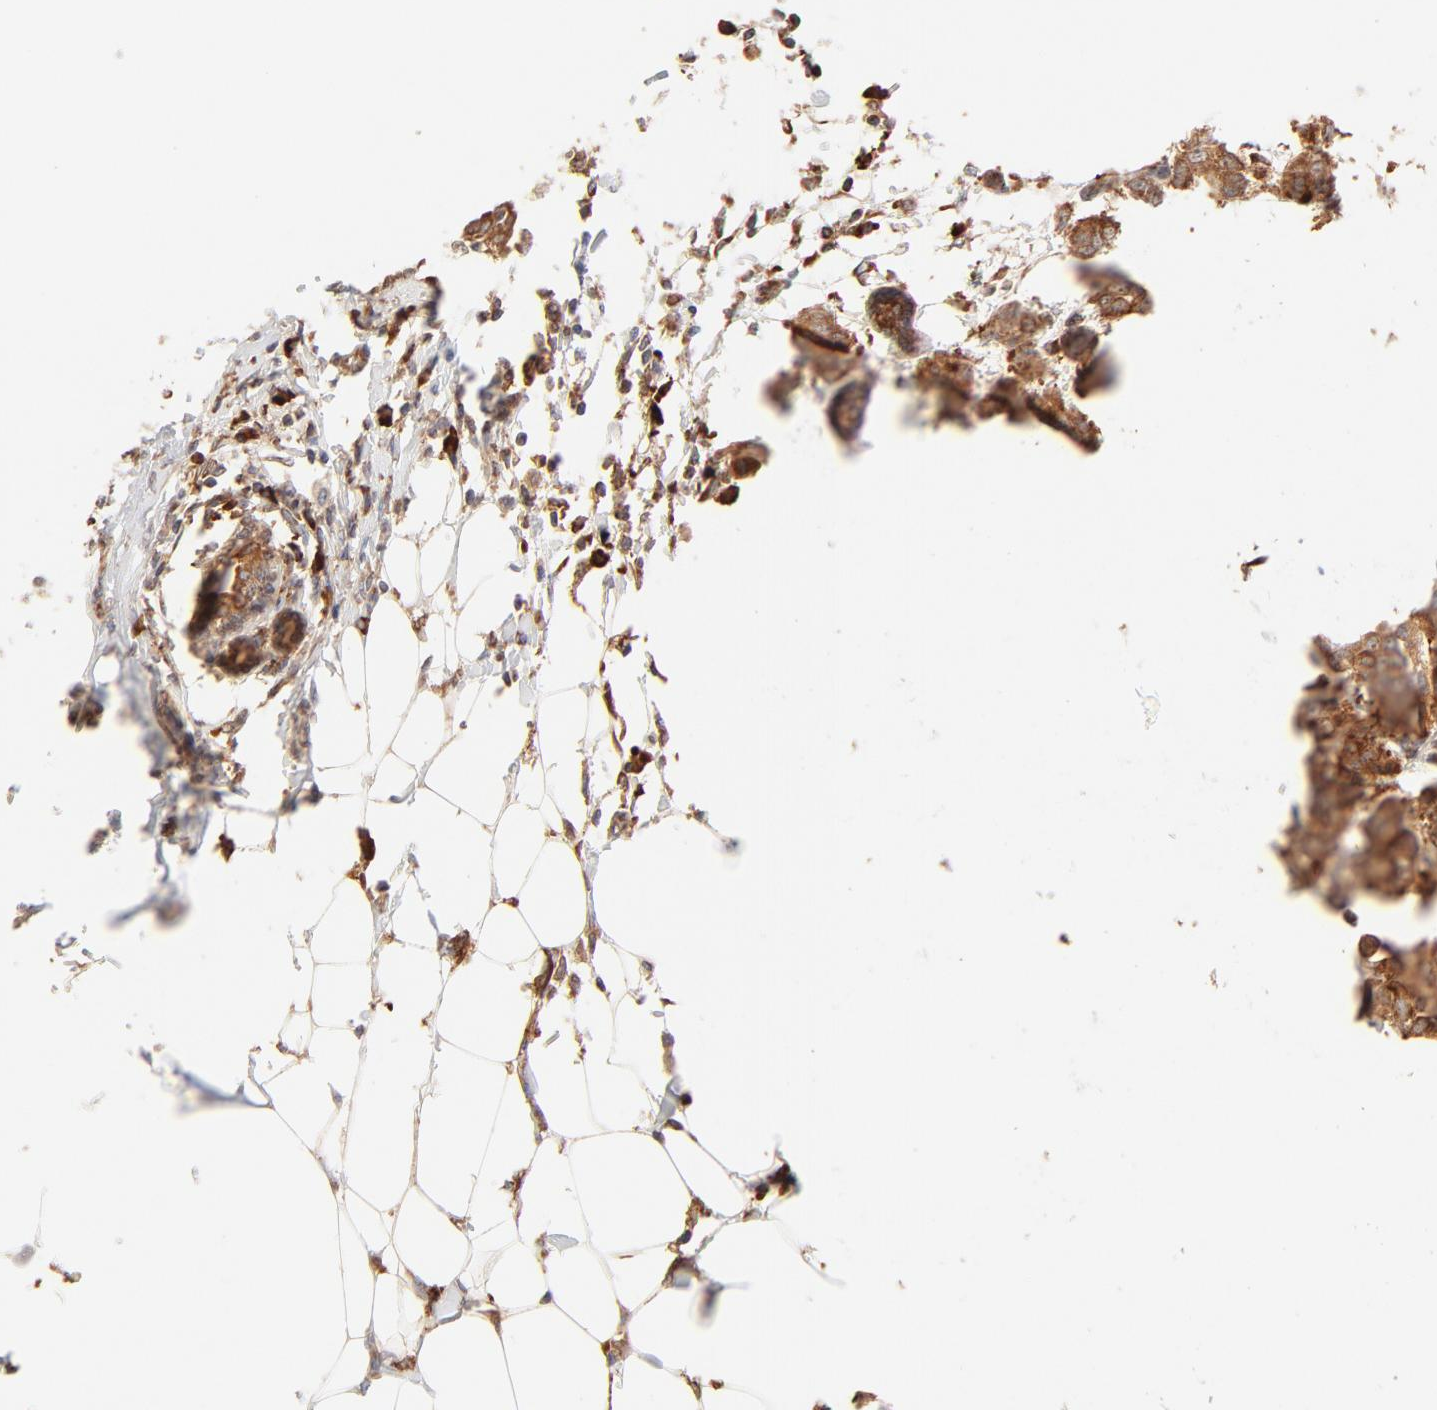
{"staining": {"intensity": "moderate", "quantity": ">75%", "location": "cytoplasmic/membranous"}, "tissue": "breast cancer", "cell_type": "Tumor cells", "image_type": "cancer", "snomed": [{"axis": "morphology", "description": "Duct carcinoma"}, {"axis": "topography", "description": "Breast"}], "caption": "Immunohistochemical staining of human breast cancer shows medium levels of moderate cytoplasmic/membranous protein positivity in about >75% of tumor cells.", "gene": "PARP12", "patient": {"sex": "female", "age": 40}}